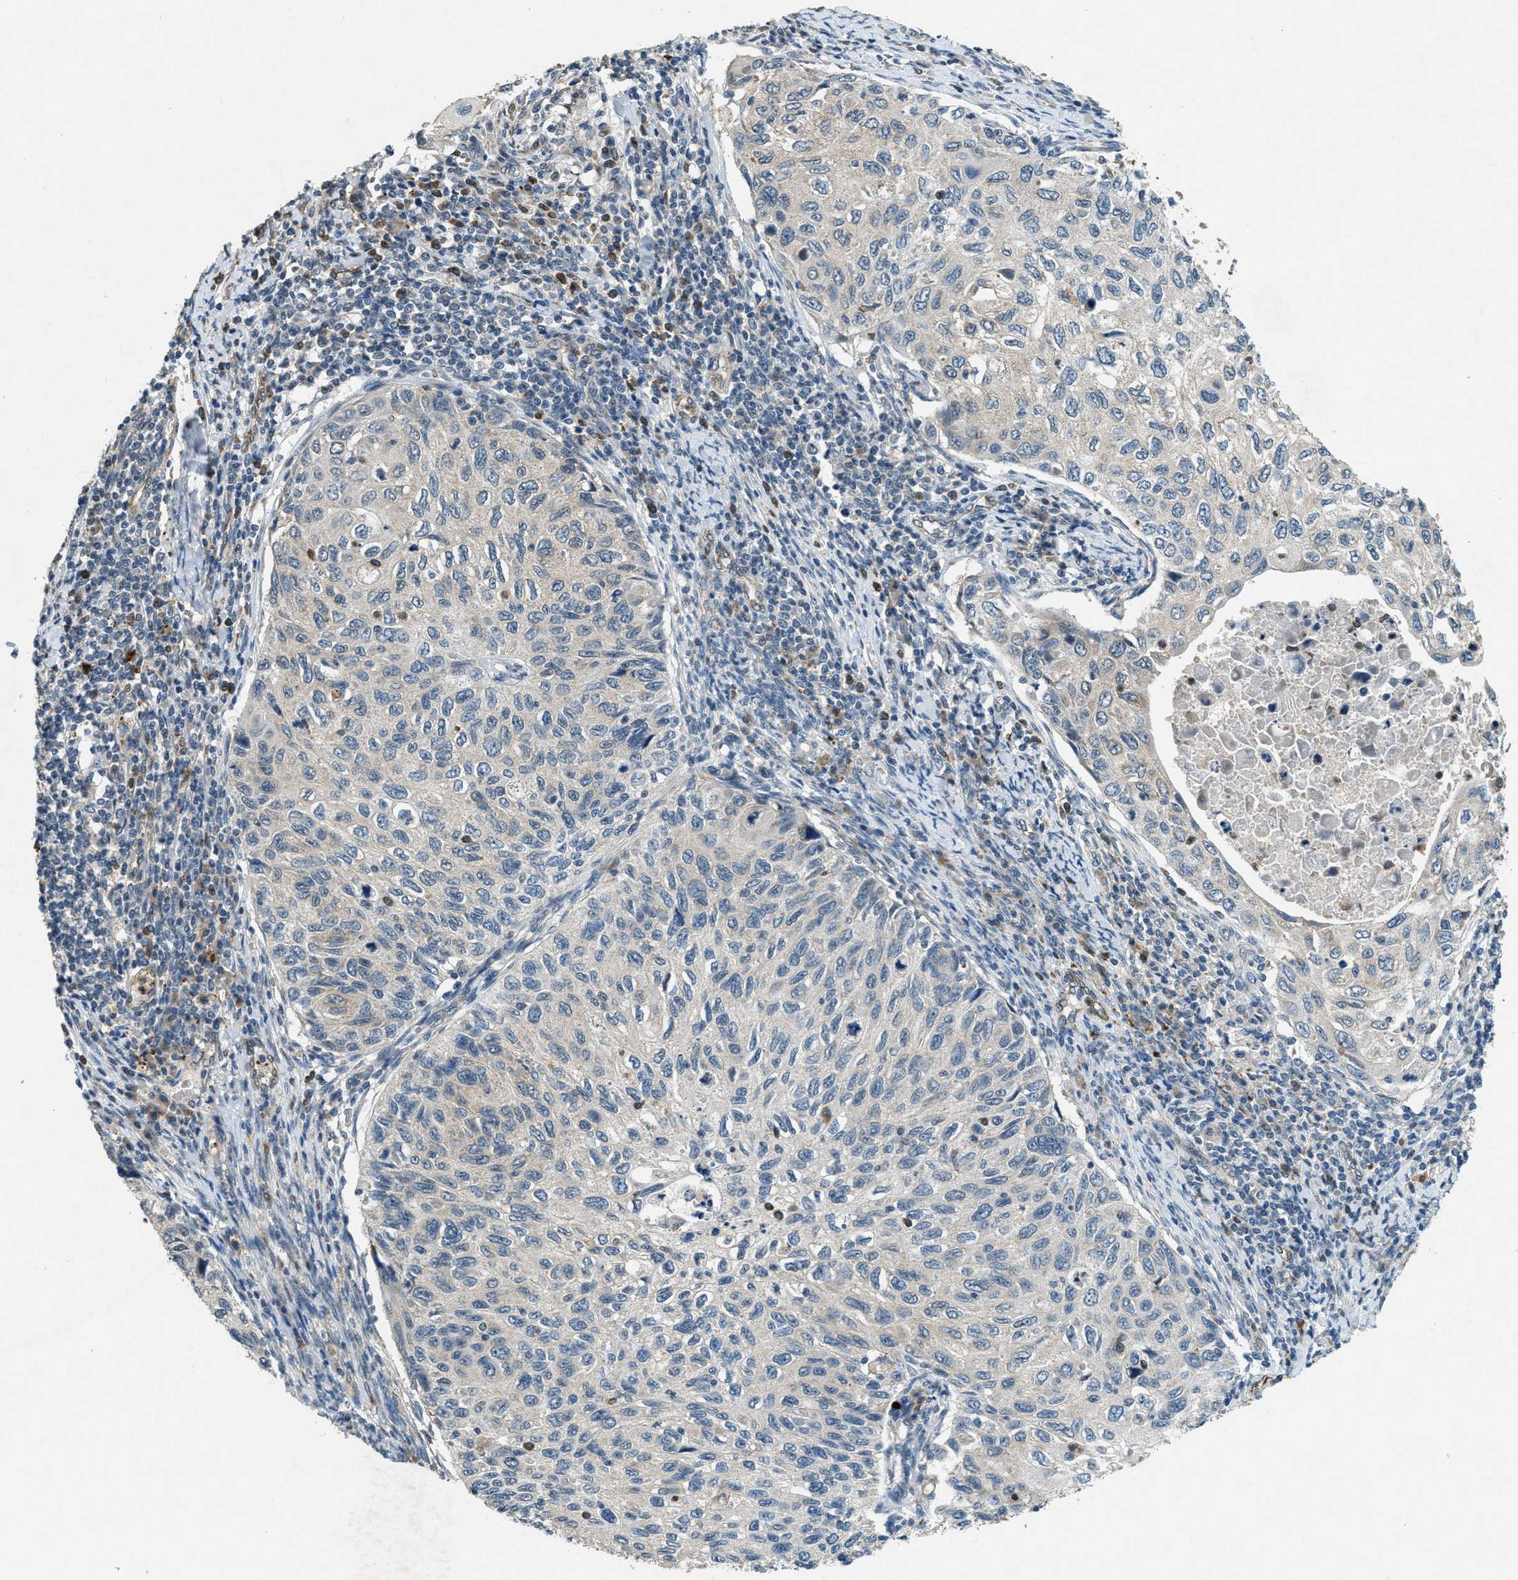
{"staining": {"intensity": "negative", "quantity": "none", "location": "none"}, "tissue": "cervical cancer", "cell_type": "Tumor cells", "image_type": "cancer", "snomed": [{"axis": "morphology", "description": "Squamous cell carcinoma, NOS"}, {"axis": "topography", "description": "Cervix"}], "caption": "This histopathology image is of cervical squamous cell carcinoma stained with immunohistochemistry to label a protein in brown with the nuclei are counter-stained blue. There is no expression in tumor cells. Nuclei are stained in blue.", "gene": "RAB3D", "patient": {"sex": "female", "age": 70}}